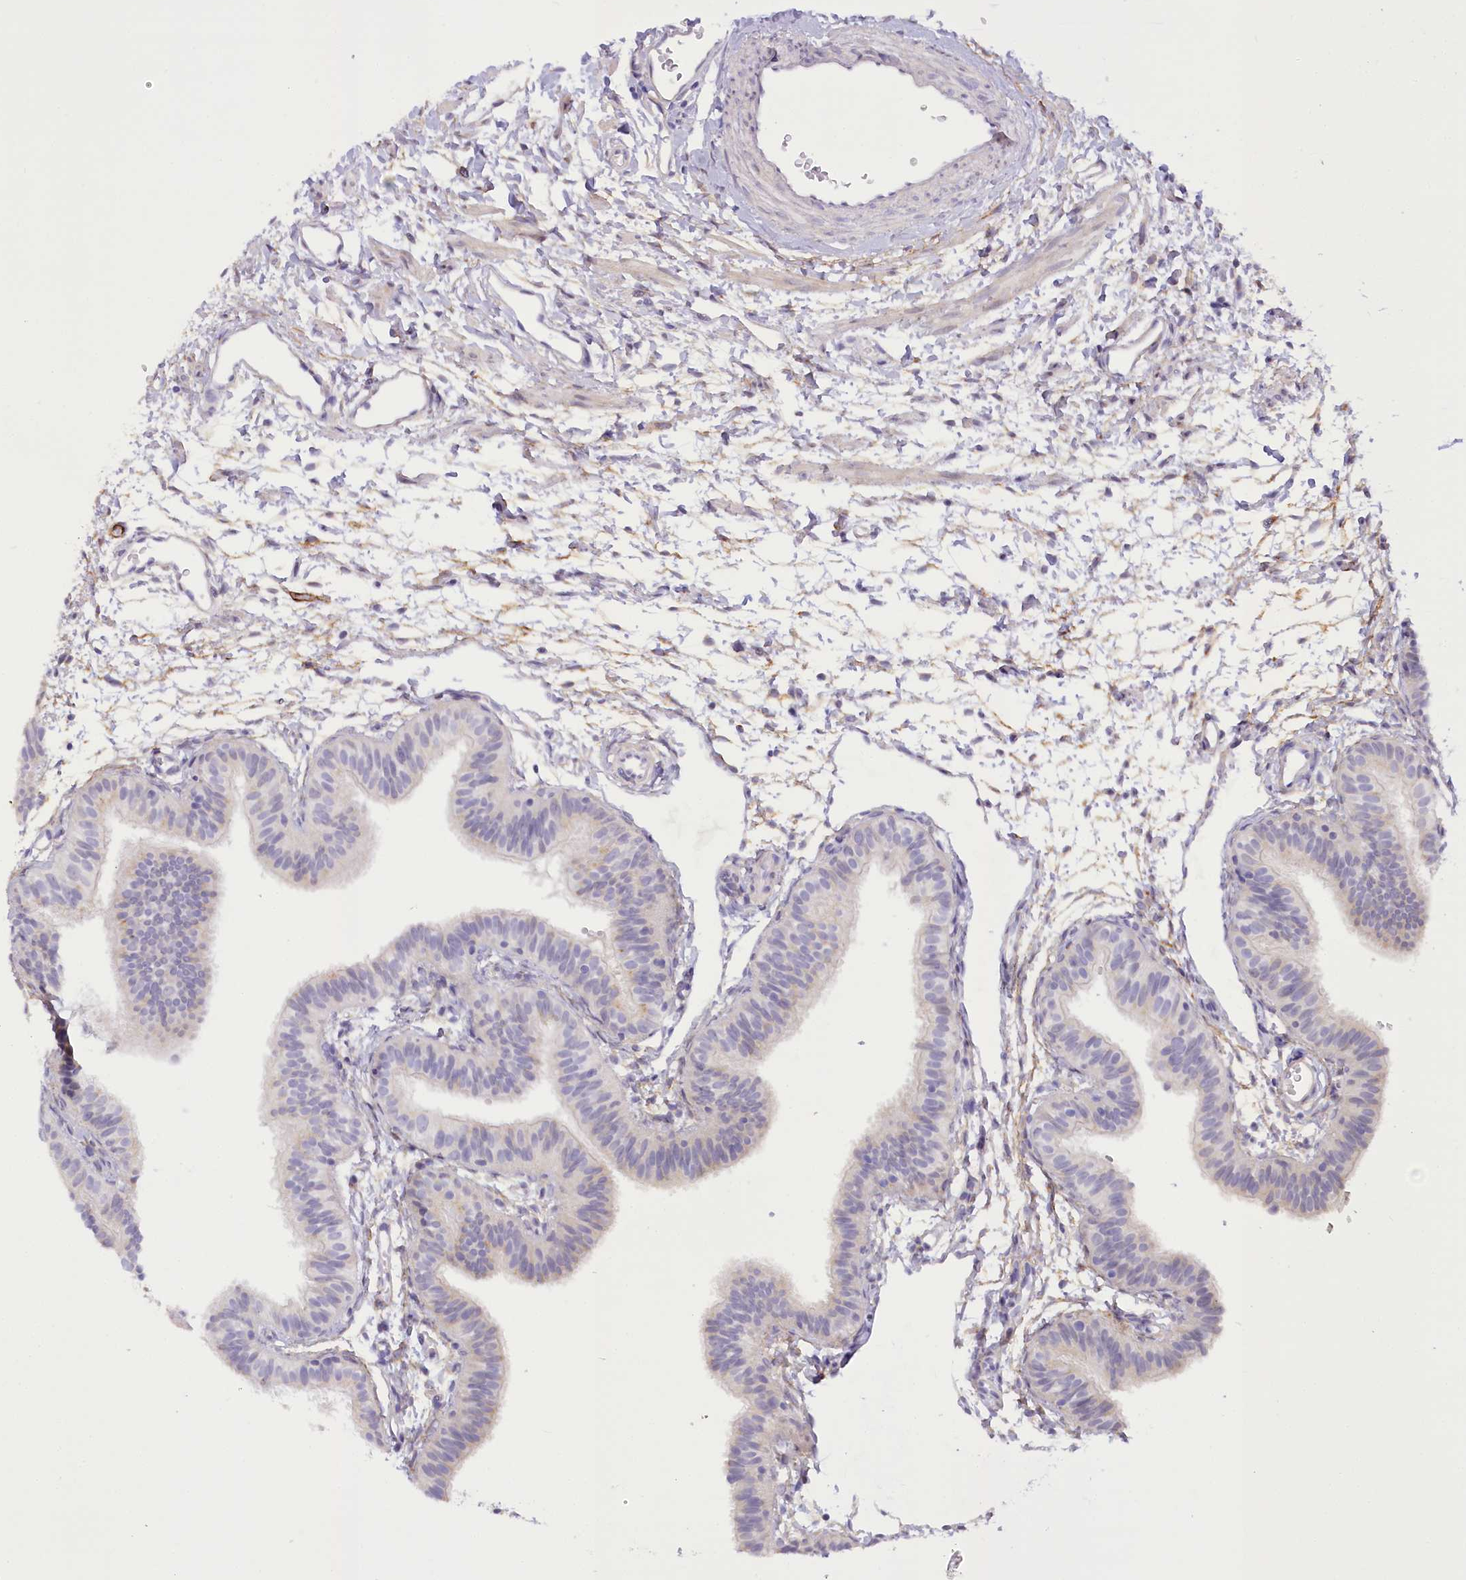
{"staining": {"intensity": "negative", "quantity": "none", "location": "none"}, "tissue": "fallopian tube", "cell_type": "Glandular cells", "image_type": "normal", "snomed": [{"axis": "morphology", "description": "Normal tissue, NOS"}, {"axis": "topography", "description": "Fallopian tube"}], "caption": "Glandular cells show no significant staining in unremarkable fallopian tube. Nuclei are stained in blue.", "gene": "NCKAP5", "patient": {"sex": "female", "age": 35}}